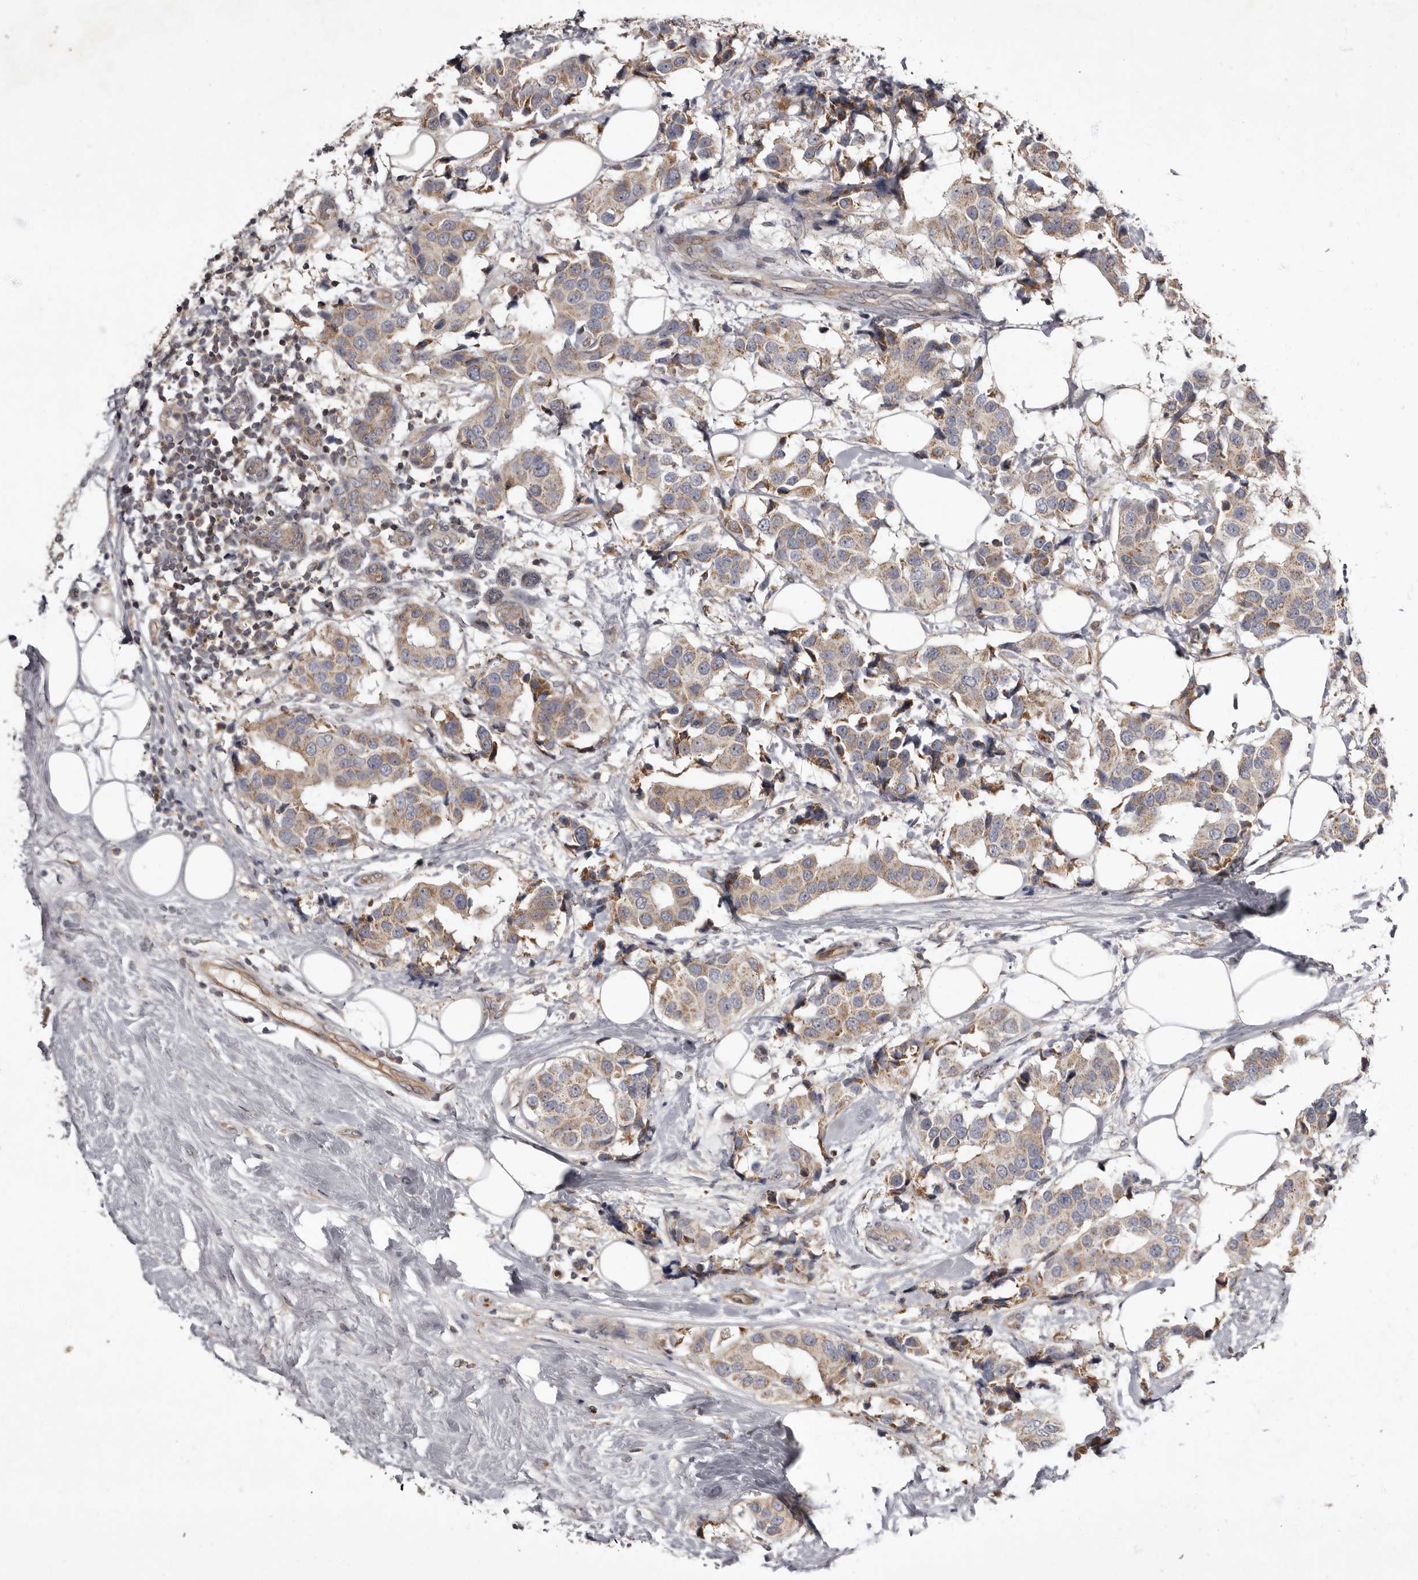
{"staining": {"intensity": "weak", "quantity": ">75%", "location": "cytoplasmic/membranous"}, "tissue": "breast cancer", "cell_type": "Tumor cells", "image_type": "cancer", "snomed": [{"axis": "morphology", "description": "Normal tissue, NOS"}, {"axis": "morphology", "description": "Duct carcinoma"}, {"axis": "topography", "description": "Breast"}], "caption": "A brown stain labels weak cytoplasmic/membranous positivity of a protein in breast cancer tumor cells. Using DAB (brown) and hematoxylin (blue) stains, captured at high magnification using brightfield microscopy.", "gene": "ADCY2", "patient": {"sex": "female", "age": 39}}